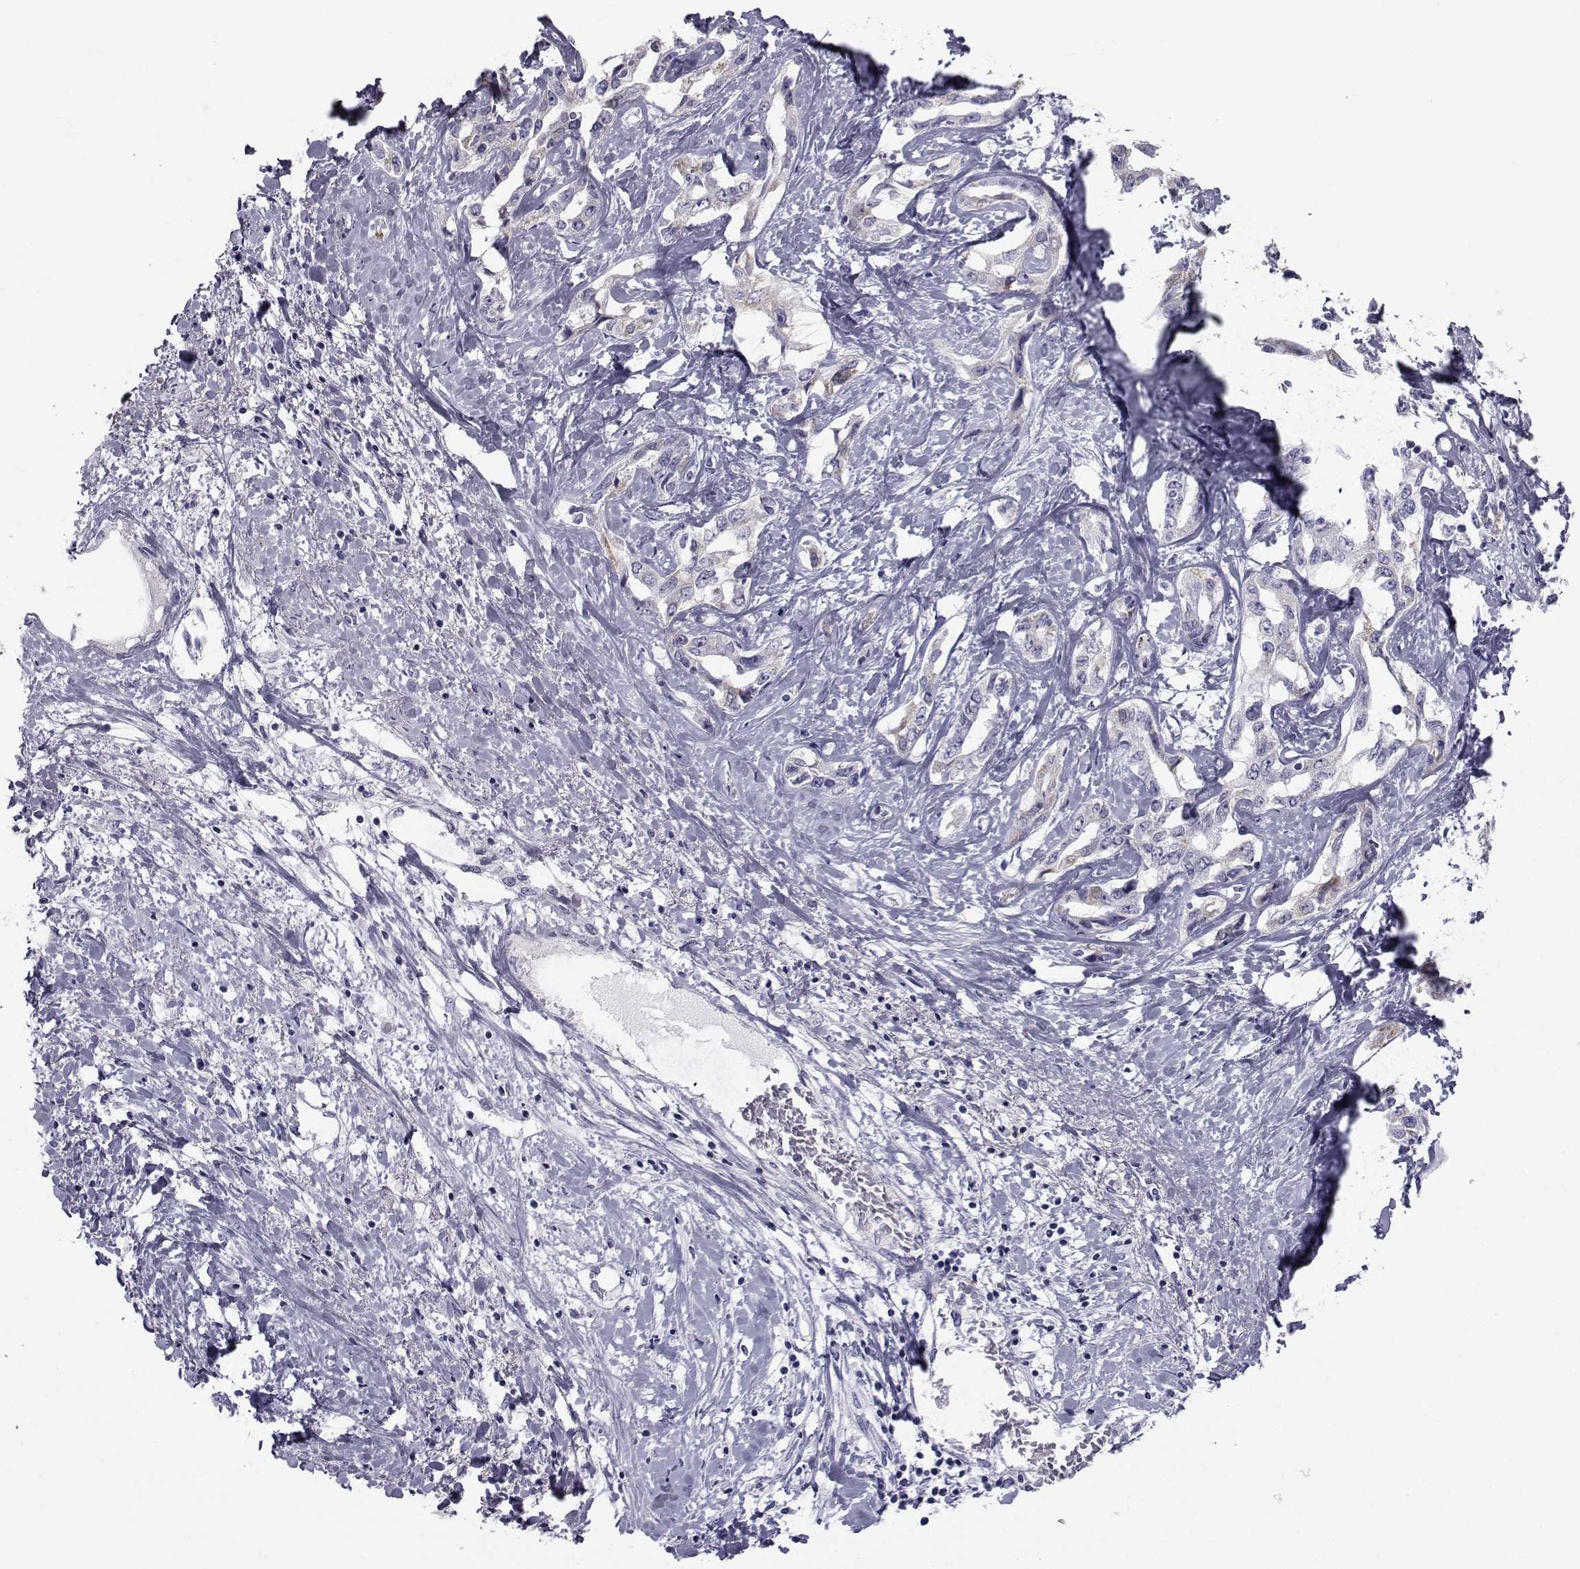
{"staining": {"intensity": "weak", "quantity": "<25%", "location": "cytoplasmic/membranous"}, "tissue": "liver cancer", "cell_type": "Tumor cells", "image_type": "cancer", "snomed": [{"axis": "morphology", "description": "Cholangiocarcinoma"}, {"axis": "topography", "description": "Liver"}], "caption": "This is an IHC image of human liver cancer (cholangiocarcinoma). There is no positivity in tumor cells.", "gene": "FDXR", "patient": {"sex": "male", "age": 59}}